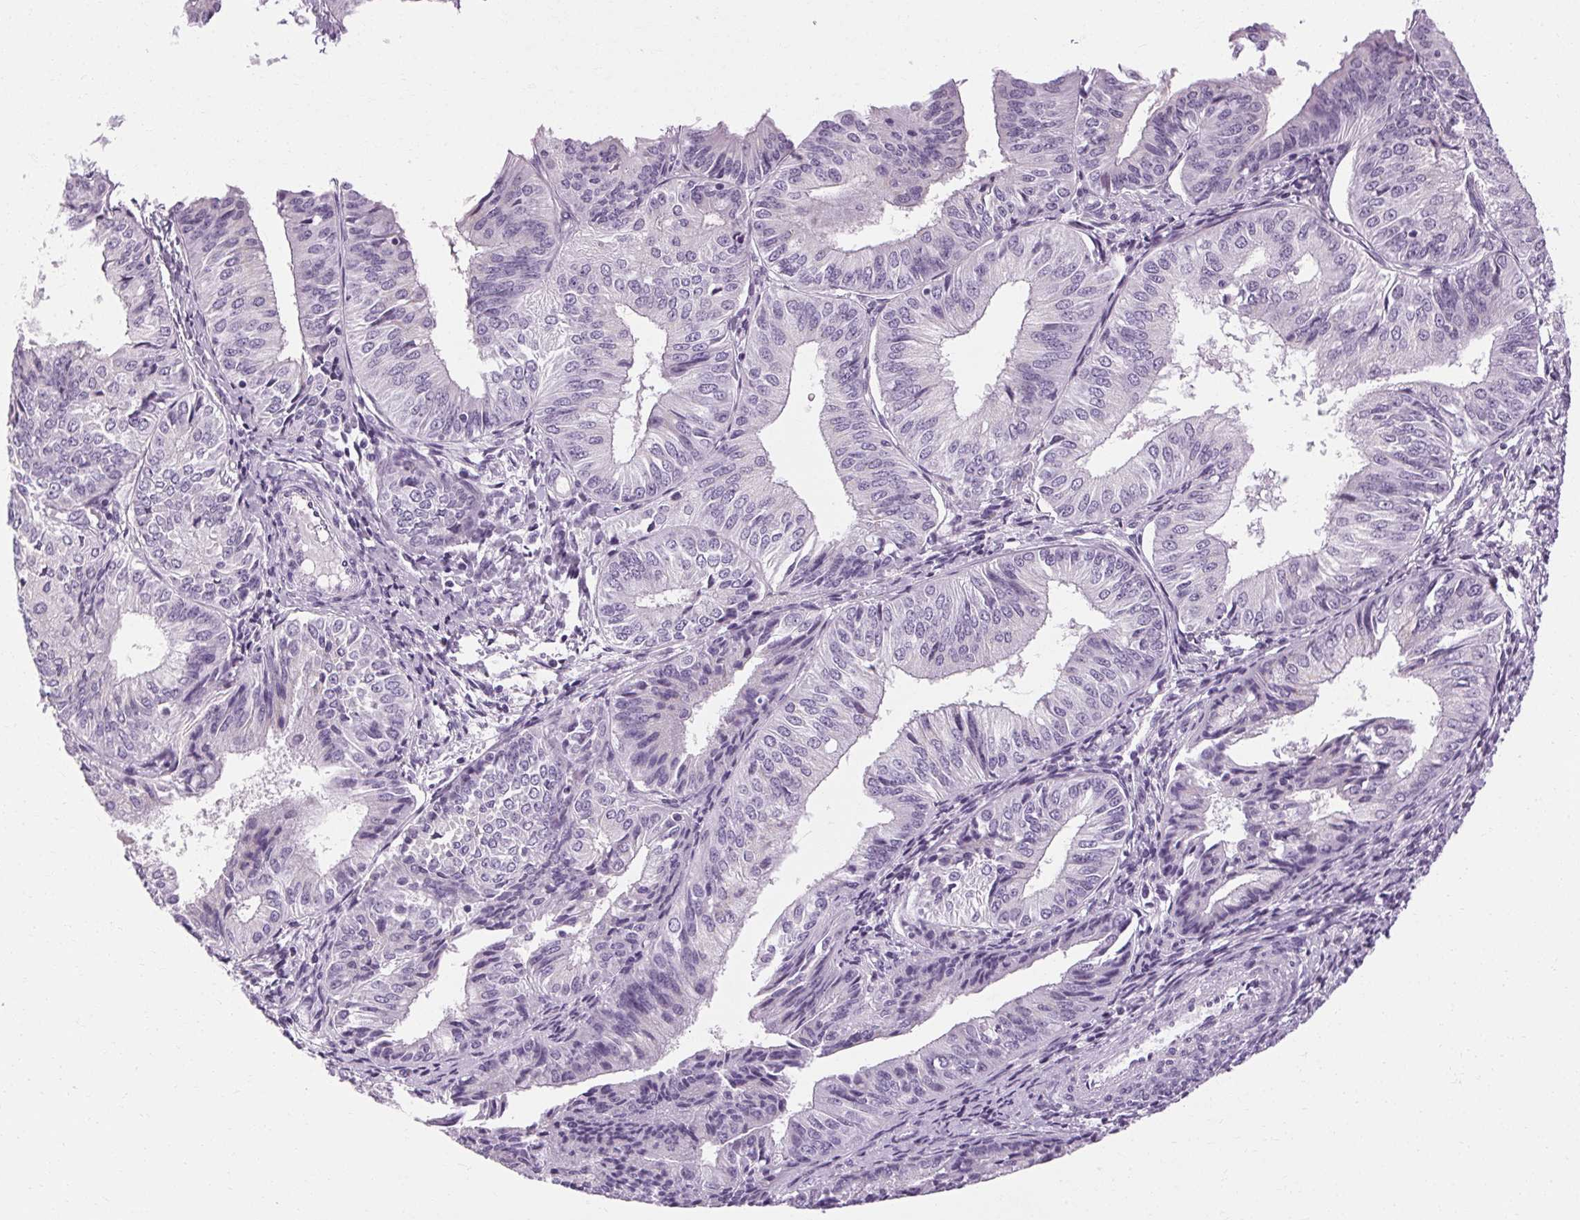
{"staining": {"intensity": "negative", "quantity": "none", "location": "none"}, "tissue": "endometrial cancer", "cell_type": "Tumor cells", "image_type": "cancer", "snomed": [{"axis": "morphology", "description": "Adenocarcinoma, NOS"}, {"axis": "topography", "description": "Endometrium"}], "caption": "Tumor cells show no significant expression in endometrial adenocarcinoma.", "gene": "POMC", "patient": {"sex": "female", "age": 58}}